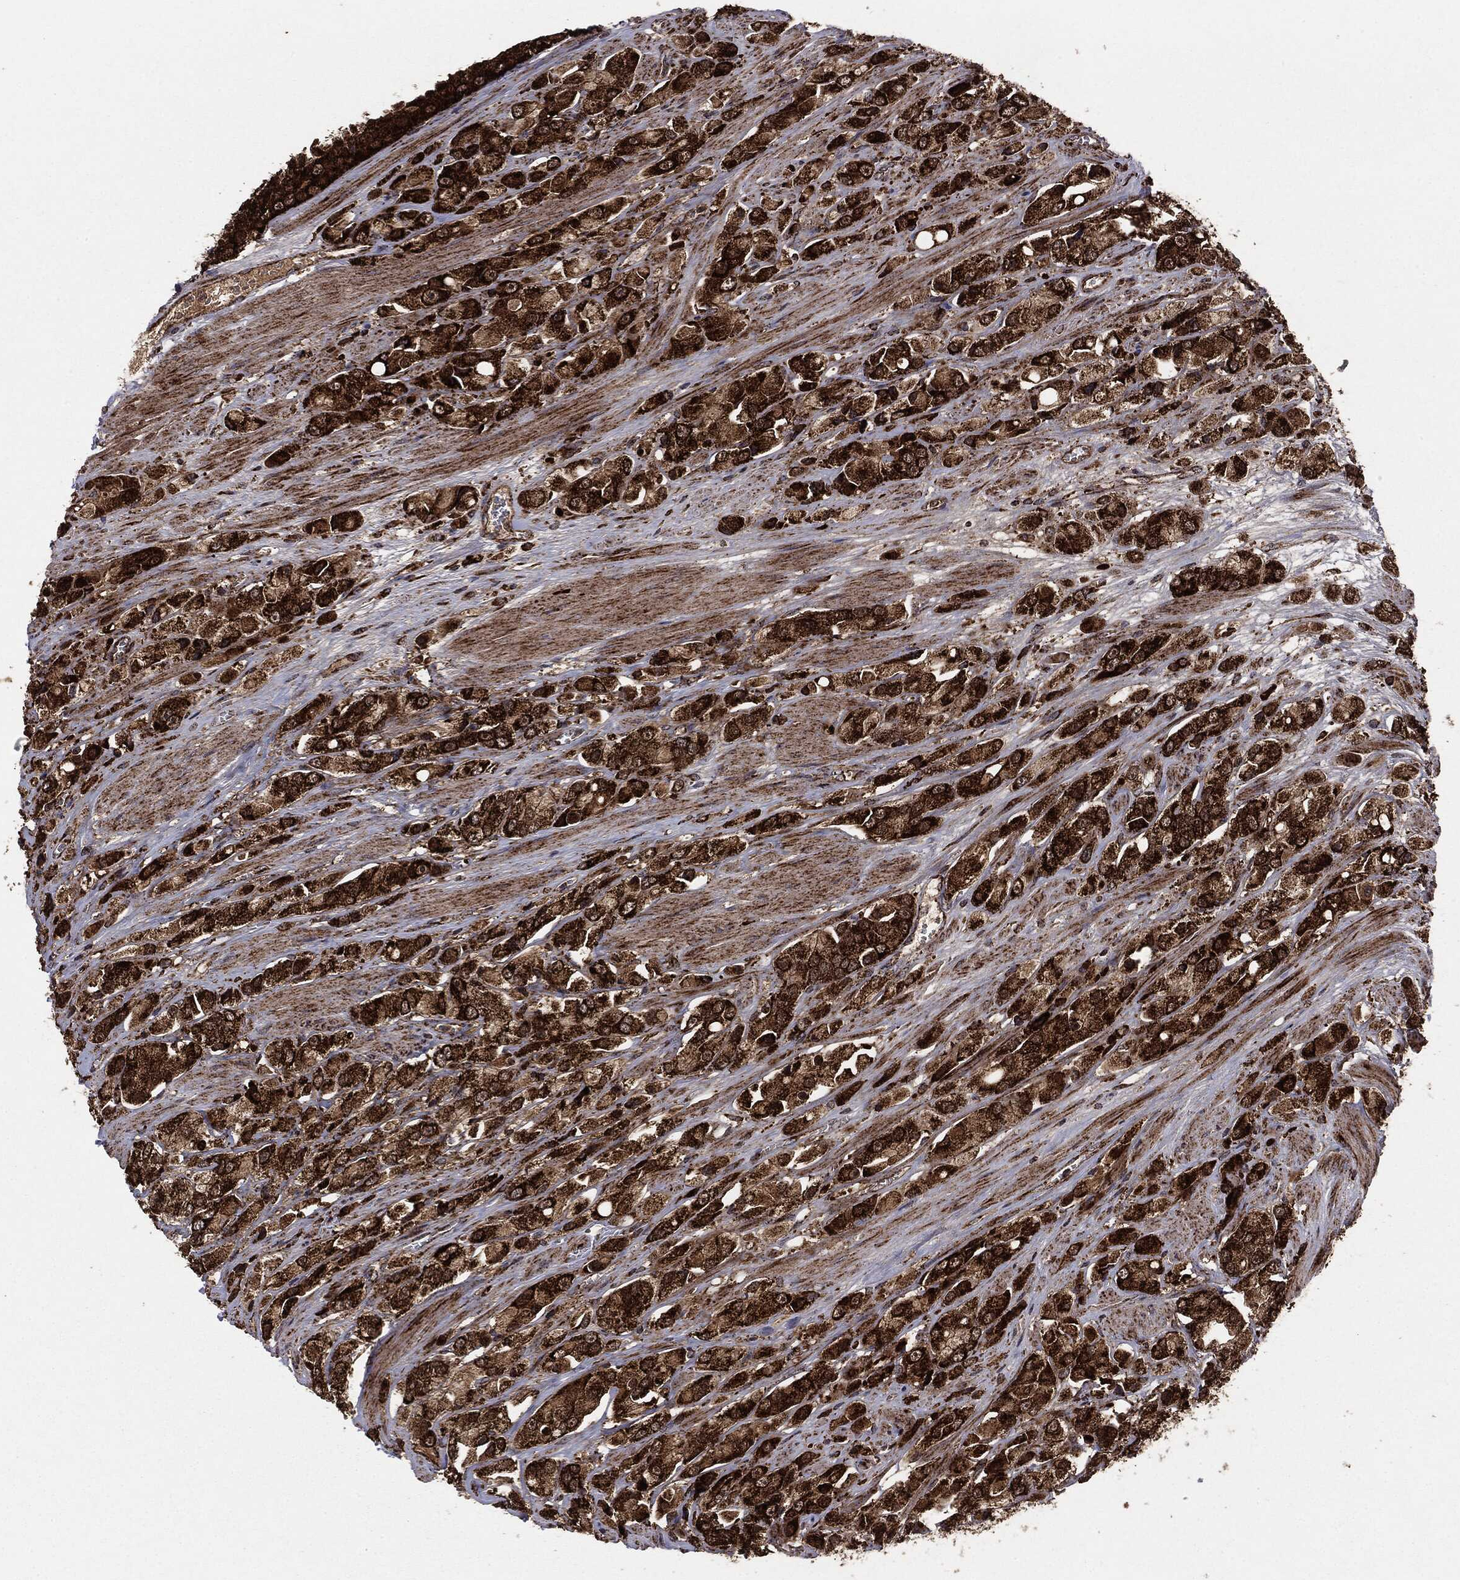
{"staining": {"intensity": "strong", "quantity": ">75%", "location": "cytoplasmic/membranous"}, "tissue": "prostate cancer", "cell_type": "Tumor cells", "image_type": "cancer", "snomed": [{"axis": "morphology", "description": "Adenocarcinoma, NOS"}, {"axis": "topography", "description": "Prostate and seminal vesicle, NOS"}, {"axis": "topography", "description": "Prostate"}], "caption": "The micrograph reveals a brown stain indicating the presence of a protein in the cytoplasmic/membranous of tumor cells in prostate cancer.", "gene": "MAP2K1", "patient": {"sex": "male", "age": 64}}